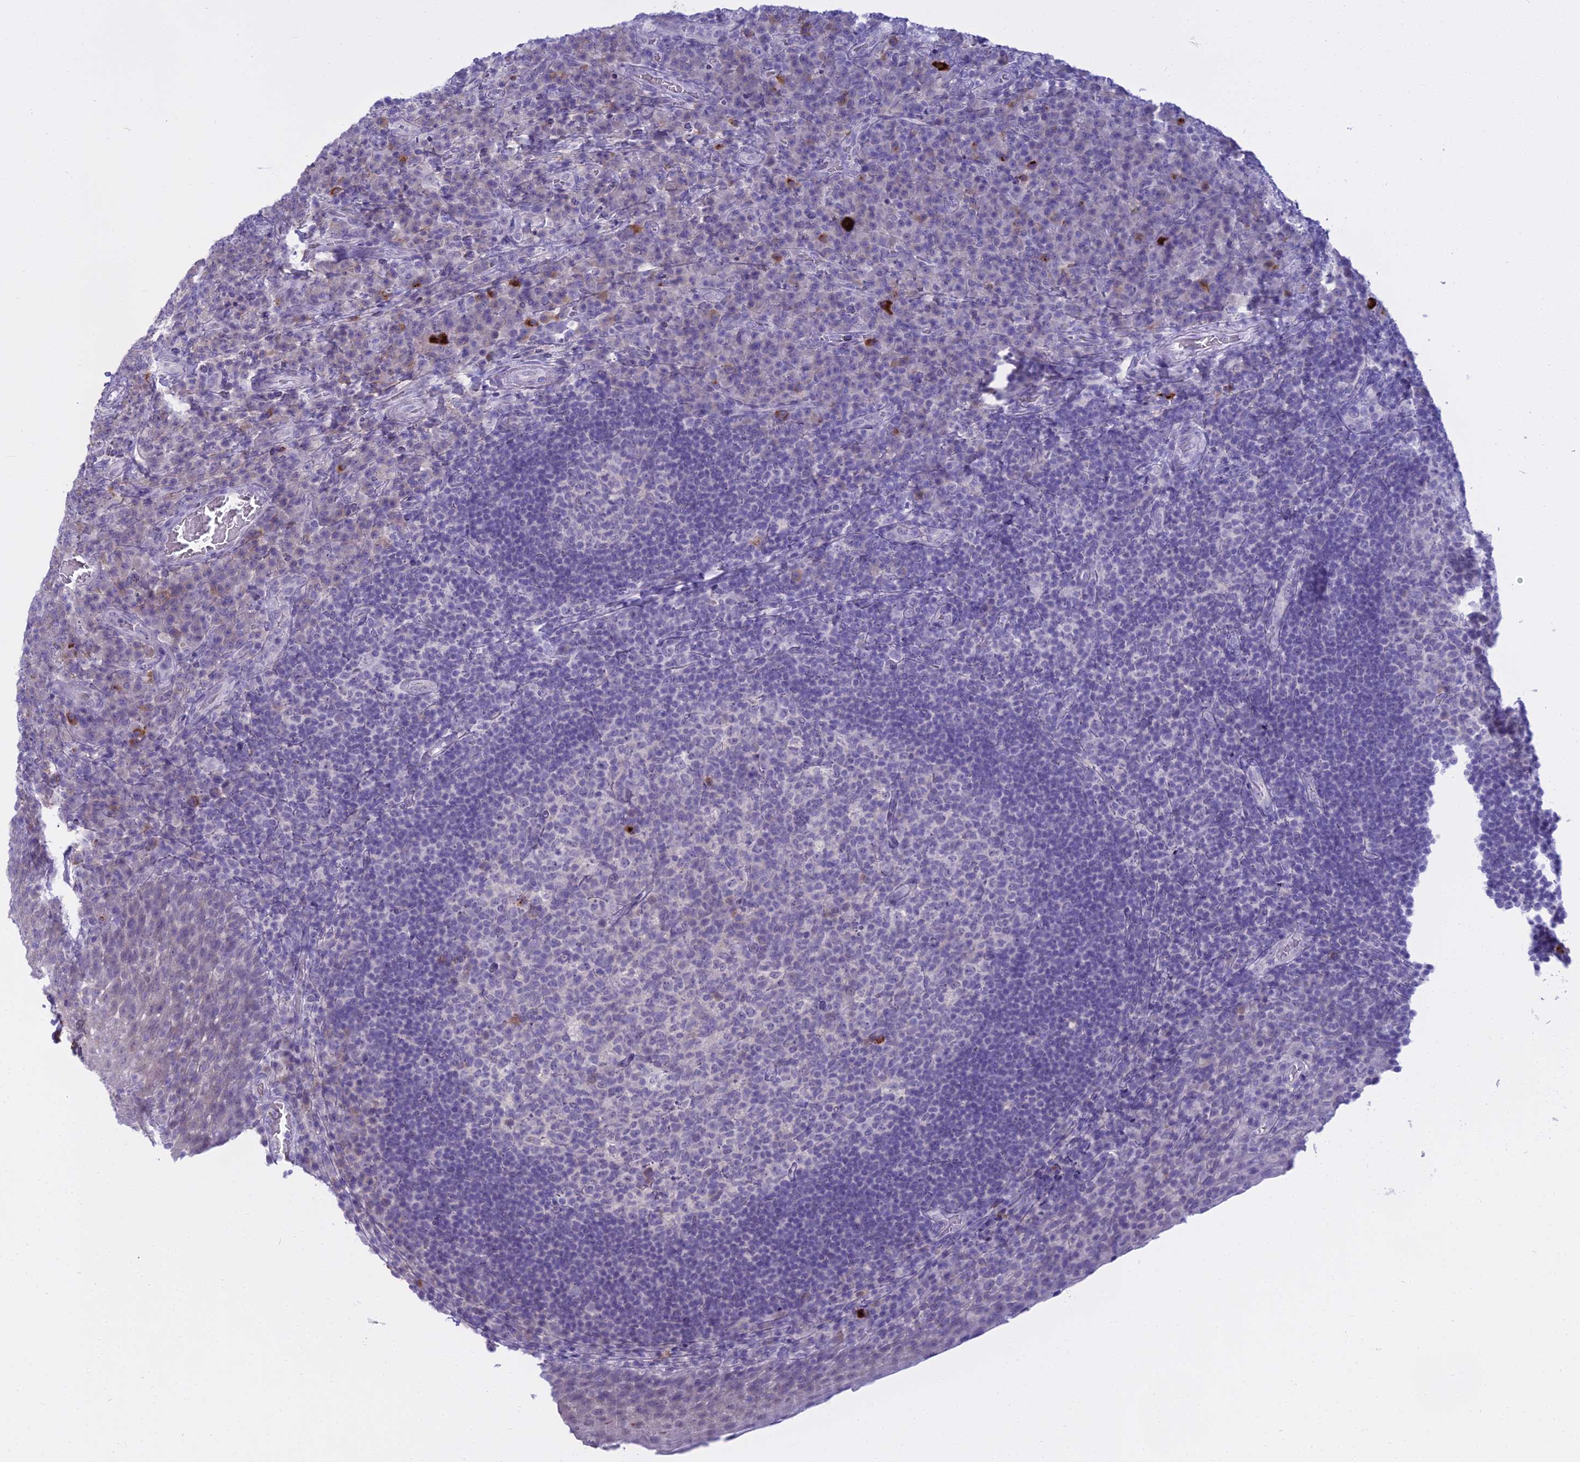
{"staining": {"intensity": "negative", "quantity": "none", "location": "none"}, "tissue": "tonsil", "cell_type": "Germinal center cells", "image_type": "normal", "snomed": [{"axis": "morphology", "description": "Normal tissue, NOS"}, {"axis": "topography", "description": "Tonsil"}], "caption": "This is a micrograph of immunohistochemistry staining of benign tonsil, which shows no positivity in germinal center cells. (Stains: DAB IHC with hematoxylin counter stain, Microscopy: brightfield microscopy at high magnification).", "gene": "OSTN", "patient": {"sex": "male", "age": 17}}